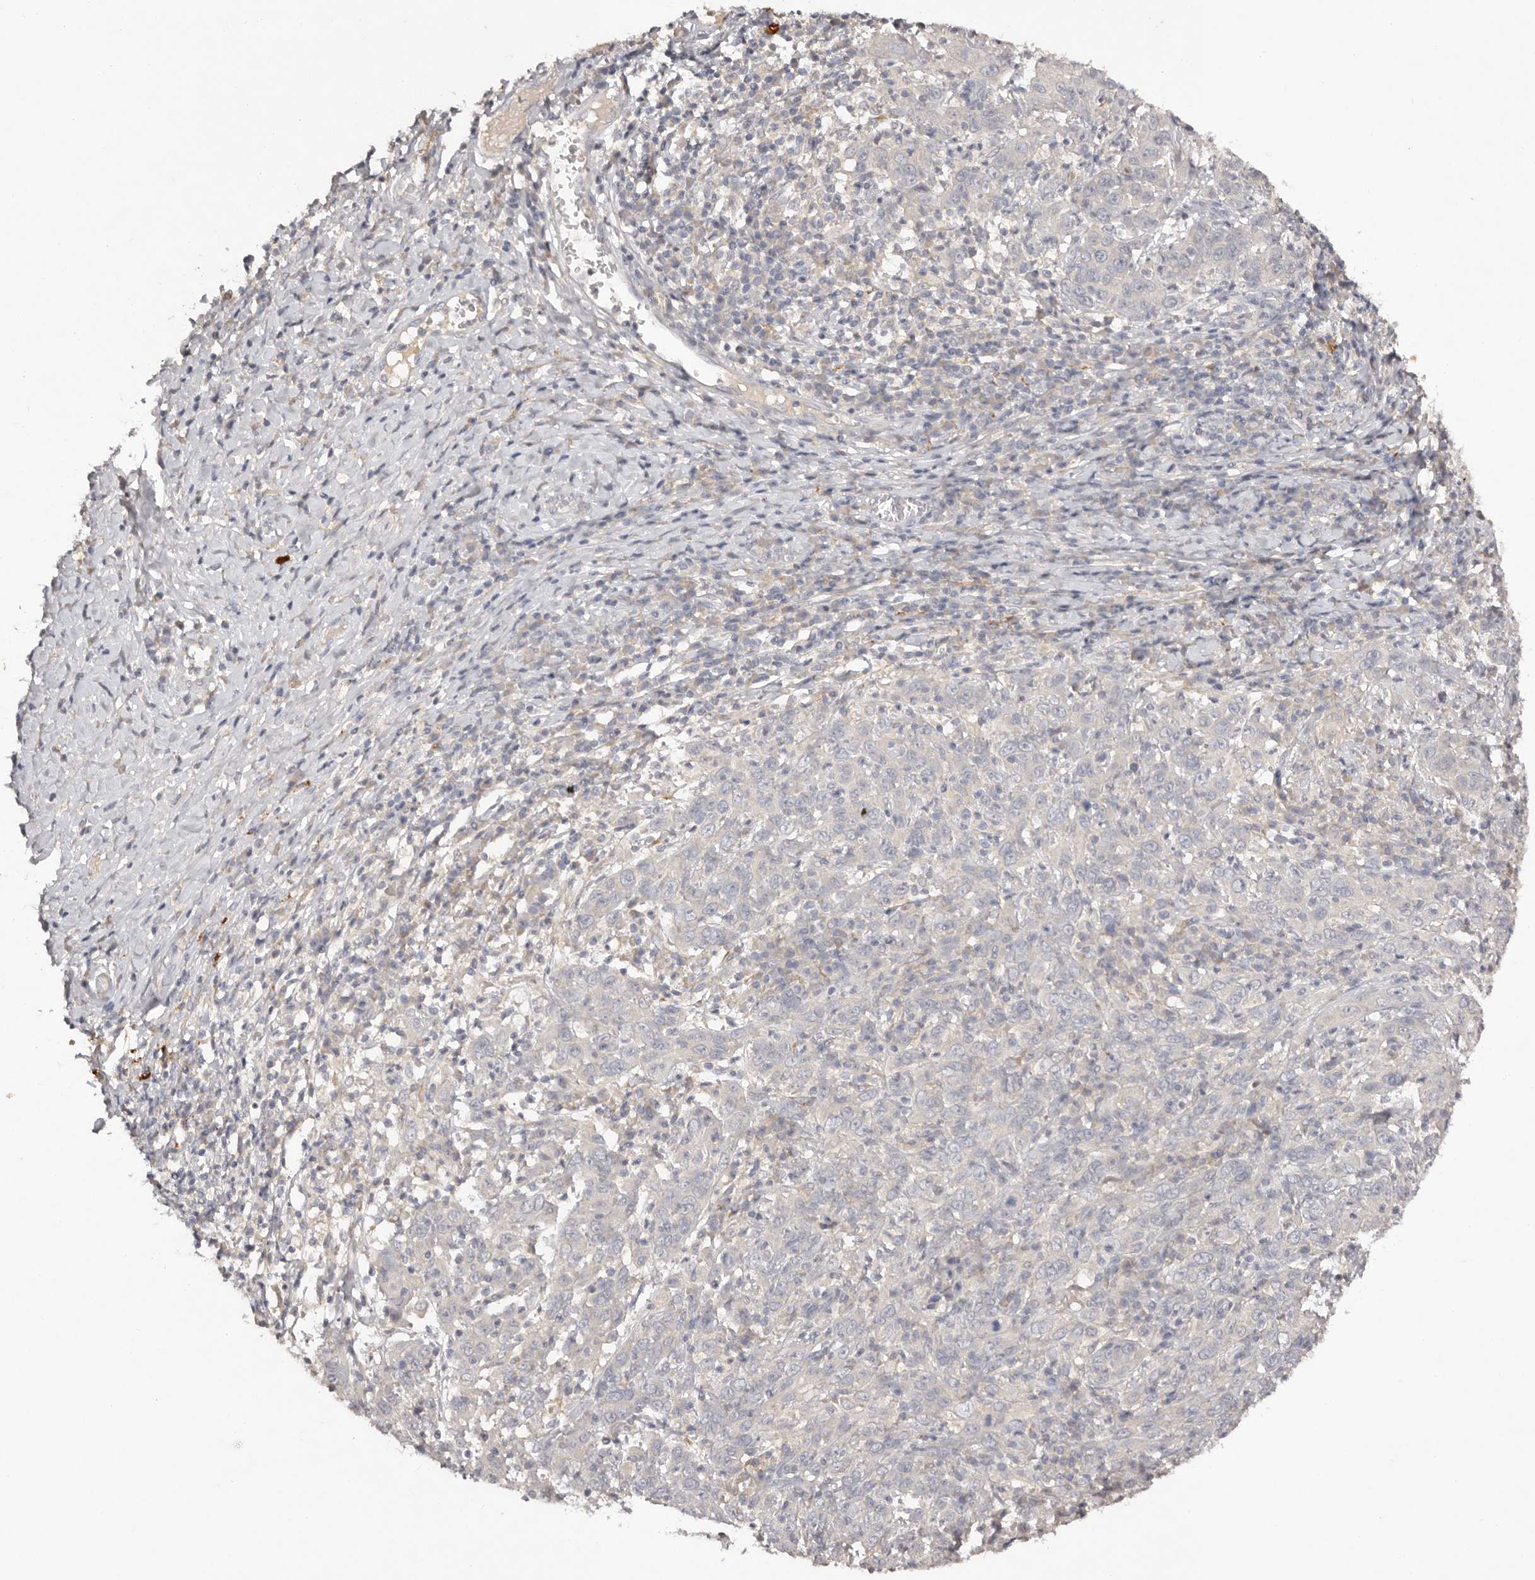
{"staining": {"intensity": "negative", "quantity": "none", "location": "none"}, "tissue": "cervical cancer", "cell_type": "Tumor cells", "image_type": "cancer", "snomed": [{"axis": "morphology", "description": "Squamous cell carcinoma, NOS"}, {"axis": "topography", "description": "Cervix"}], "caption": "Human cervical squamous cell carcinoma stained for a protein using immunohistochemistry (IHC) demonstrates no positivity in tumor cells.", "gene": "SCUBE2", "patient": {"sex": "female", "age": 46}}